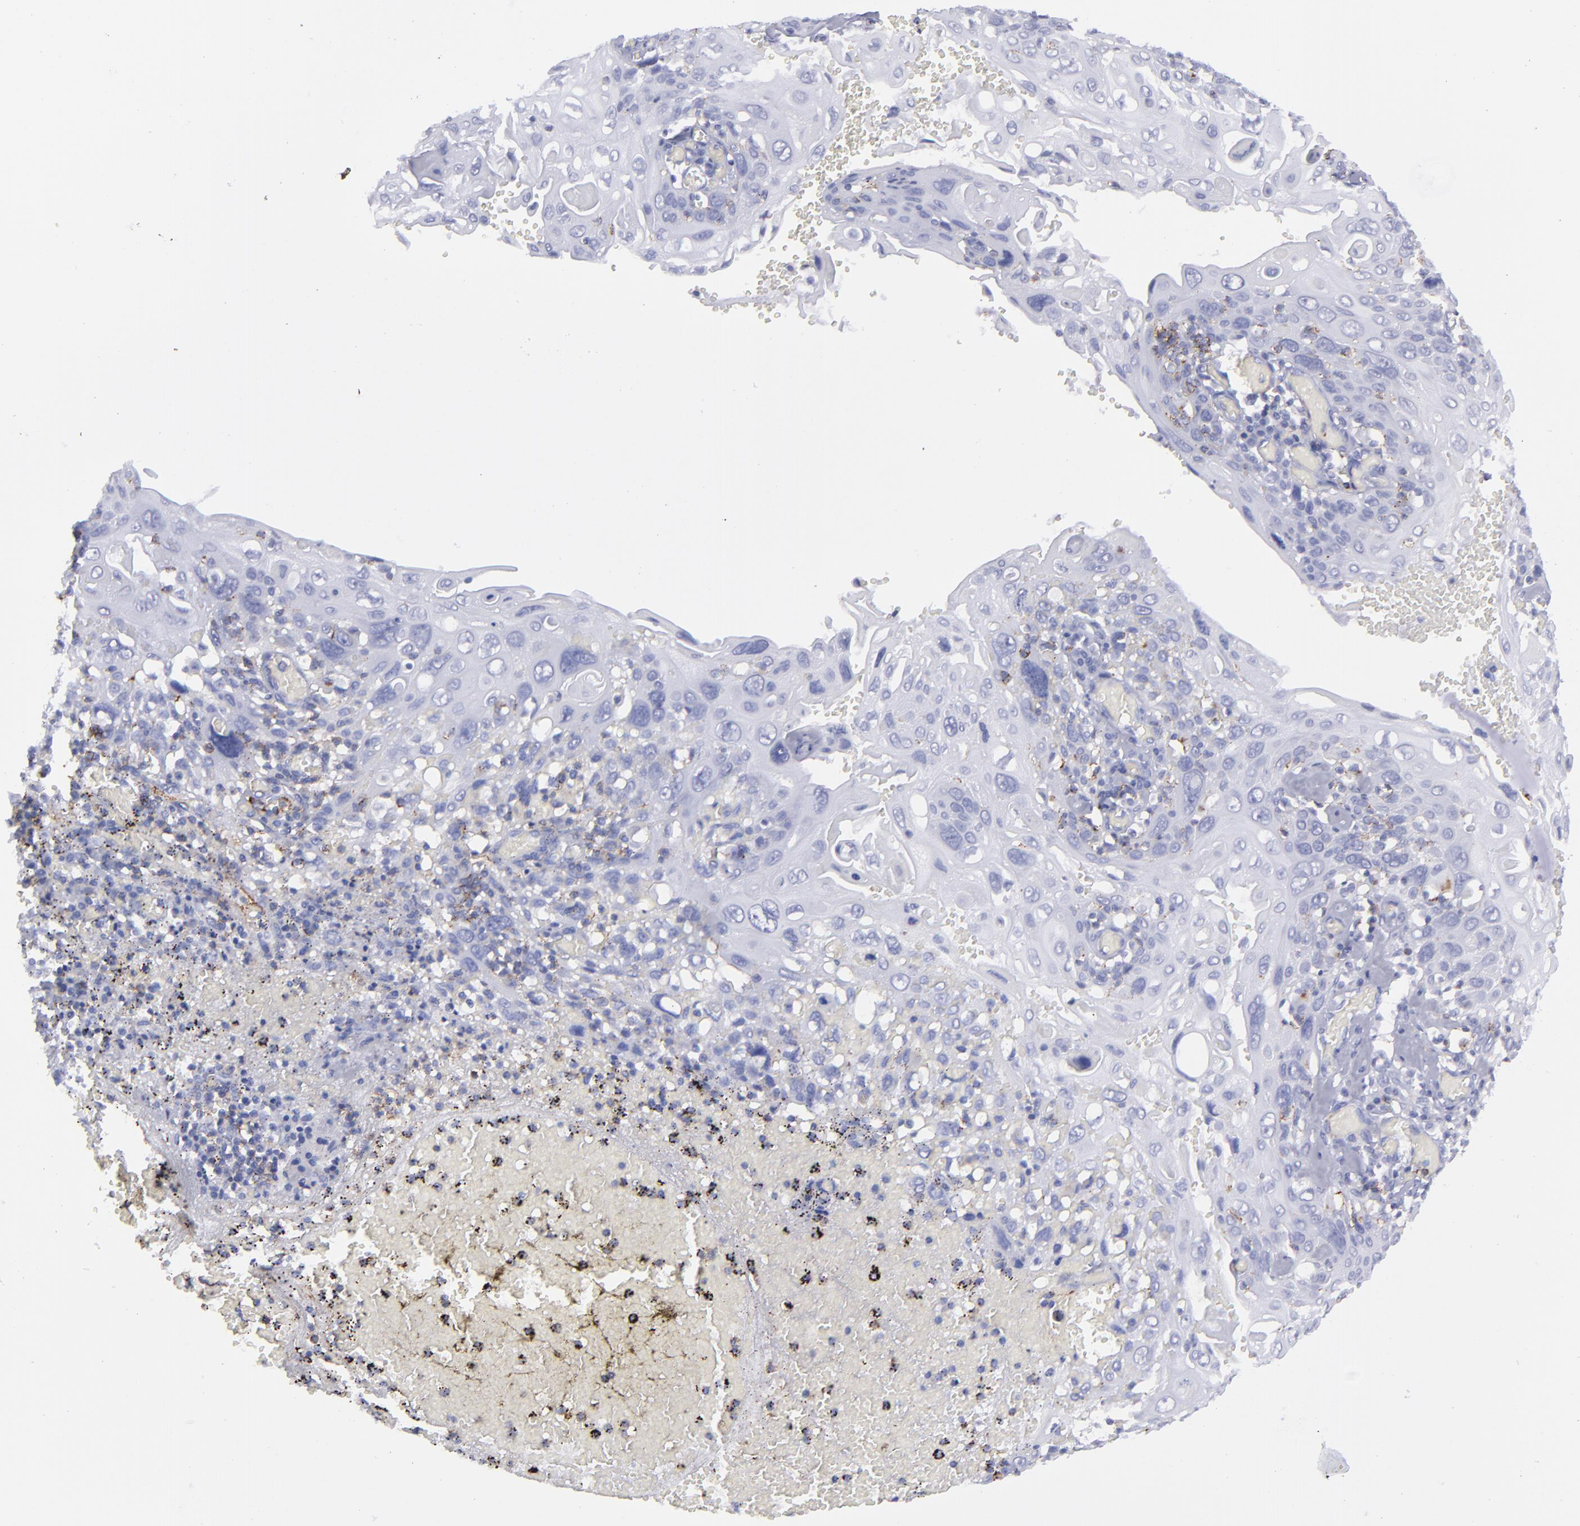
{"staining": {"intensity": "negative", "quantity": "none", "location": "none"}, "tissue": "cervical cancer", "cell_type": "Tumor cells", "image_type": "cancer", "snomed": [{"axis": "morphology", "description": "Squamous cell carcinoma, NOS"}, {"axis": "topography", "description": "Cervix"}], "caption": "Immunohistochemical staining of cervical cancer exhibits no significant expression in tumor cells.", "gene": "SELPLG", "patient": {"sex": "female", "age": 54}}